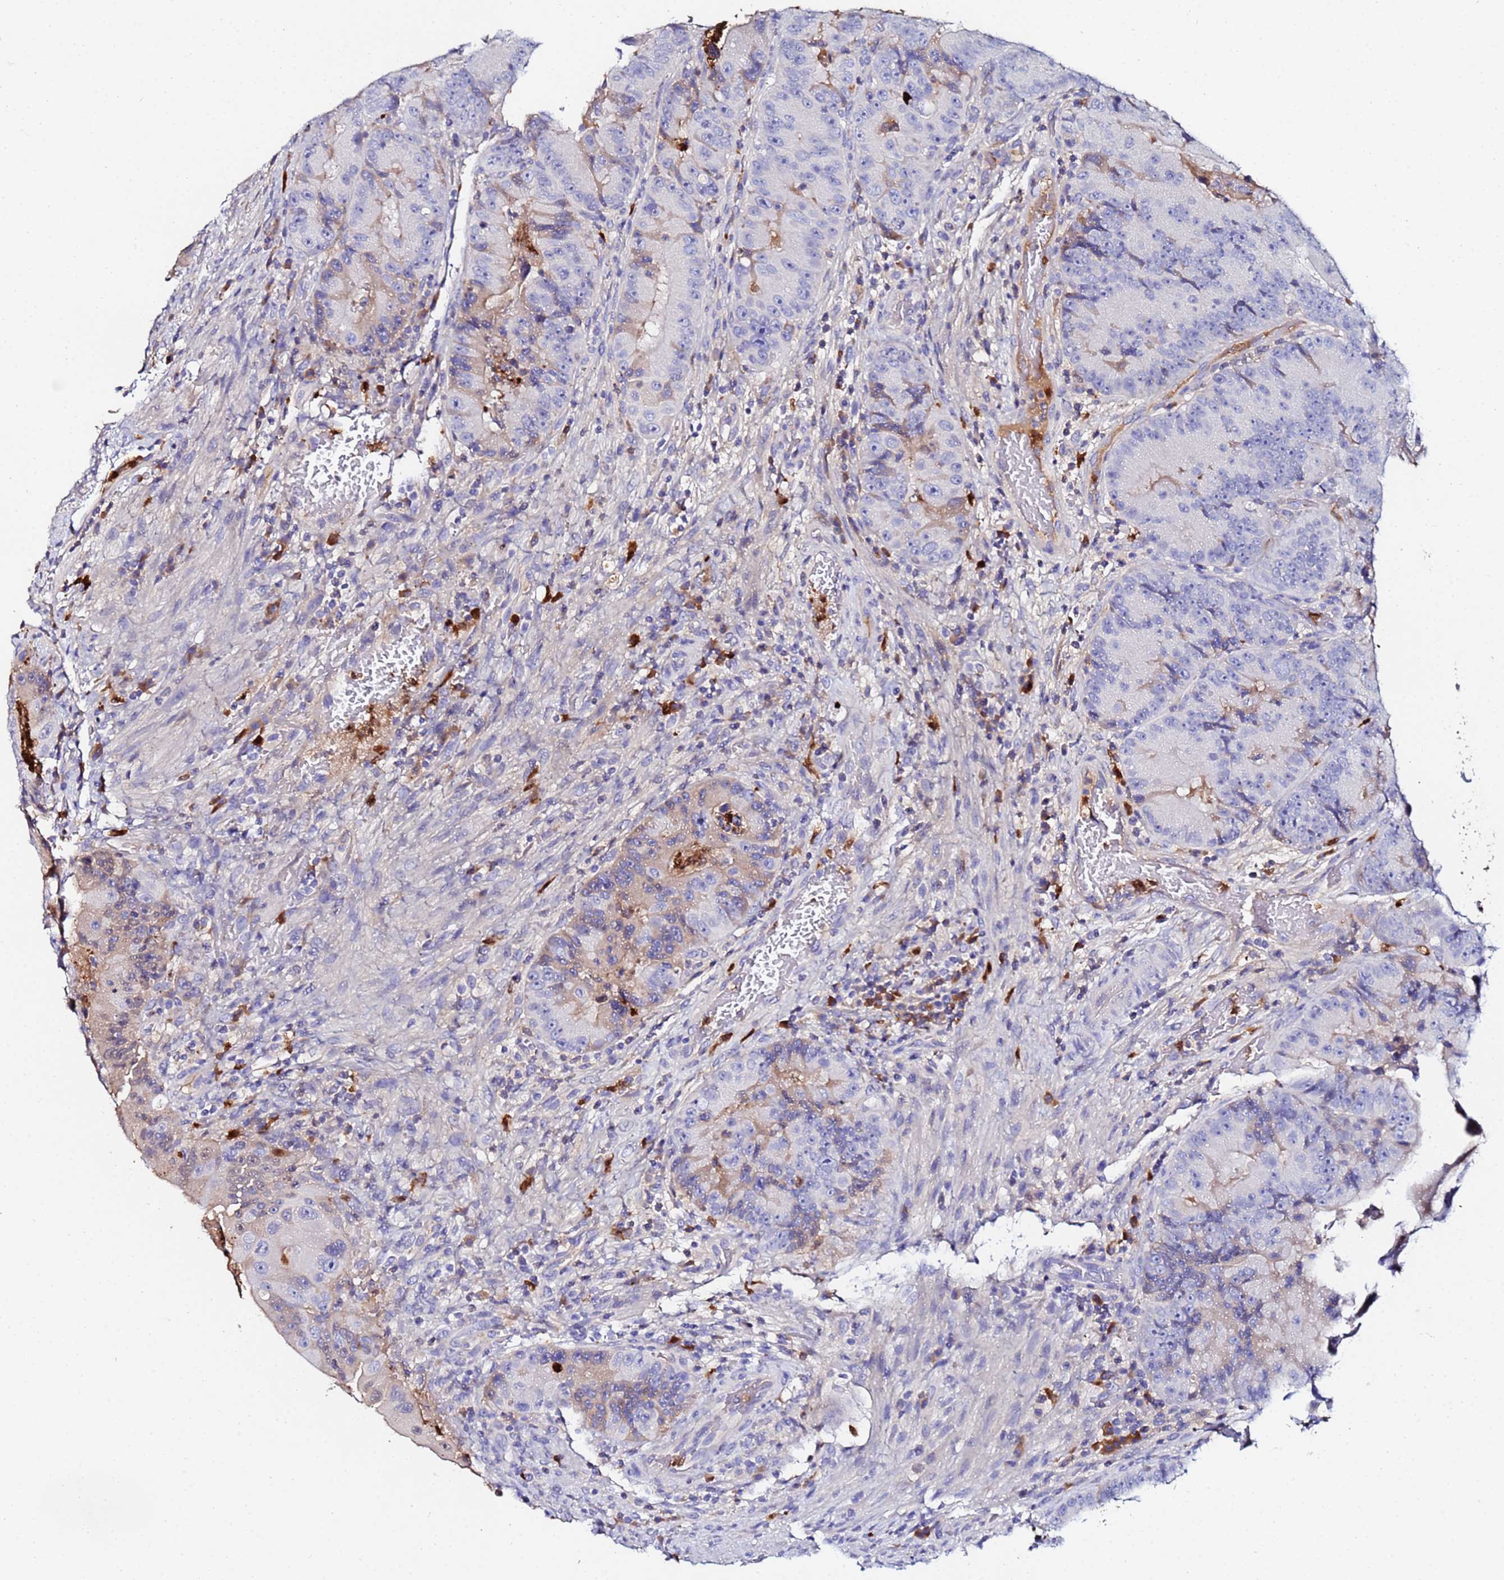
{"staining": {"intensity": "weak", "quantity": "<25%", "location": "cytoplasmic/membranous"}, "tissue": "colorectal cancer", "cell_type": "Tumor cells", "image_type": "cancer", "snomed": [{"axis": "morphology", "description": "Adenocarcinoma, NOS"}, {"axis": "topography", "description": "Colon"}], "caption": "DAB (3,3'-diaminobenzidine) immunohistochemical staining of colorectal cancer displays no significant positivity in tumor cells.", "gene": "TUBAL3", "patient": {"sex": "female", "age": 86}}